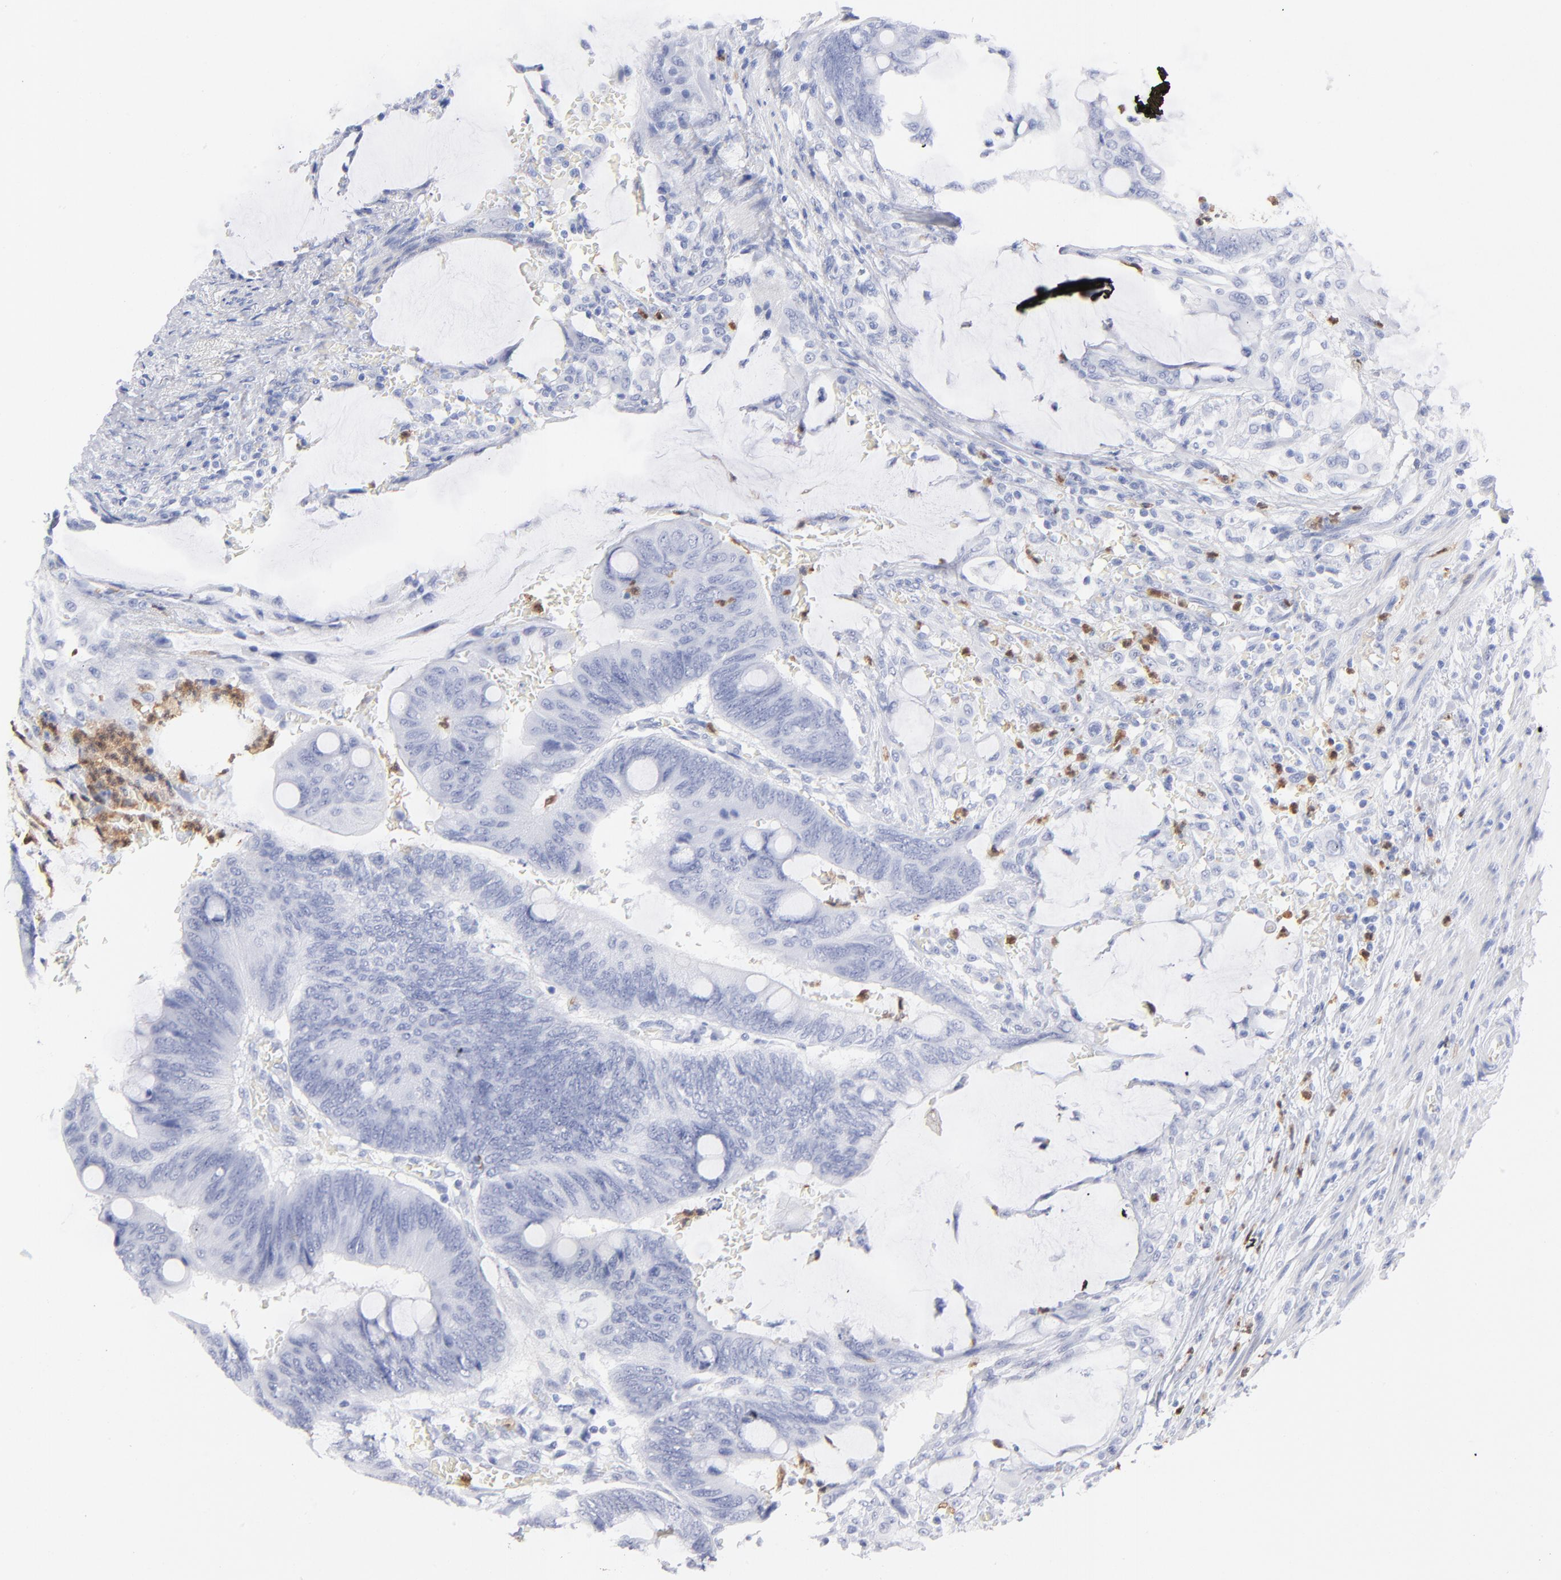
{"staining": {"intensity": "negative", "quantity": "none", "location": "none"}, "tissue": "colorectal cancer", "cell_type": "Tumor cells", "image_type": "cancer", "snomed": [{"axis": "morphology", "description": "Normal tissue, NOS"}, {"axis": "morphology", "description": "Adenocarcinoma, NOS"}, {"axis": "topography", "description": "Rectum"}], "caption": "DAB immunohistochemical staining of human colorectal adenocarcinoma exhibits no significant staining in tumor cells.", "gene": "ARG1", "patient": {"sex": "male", "age": 92}}